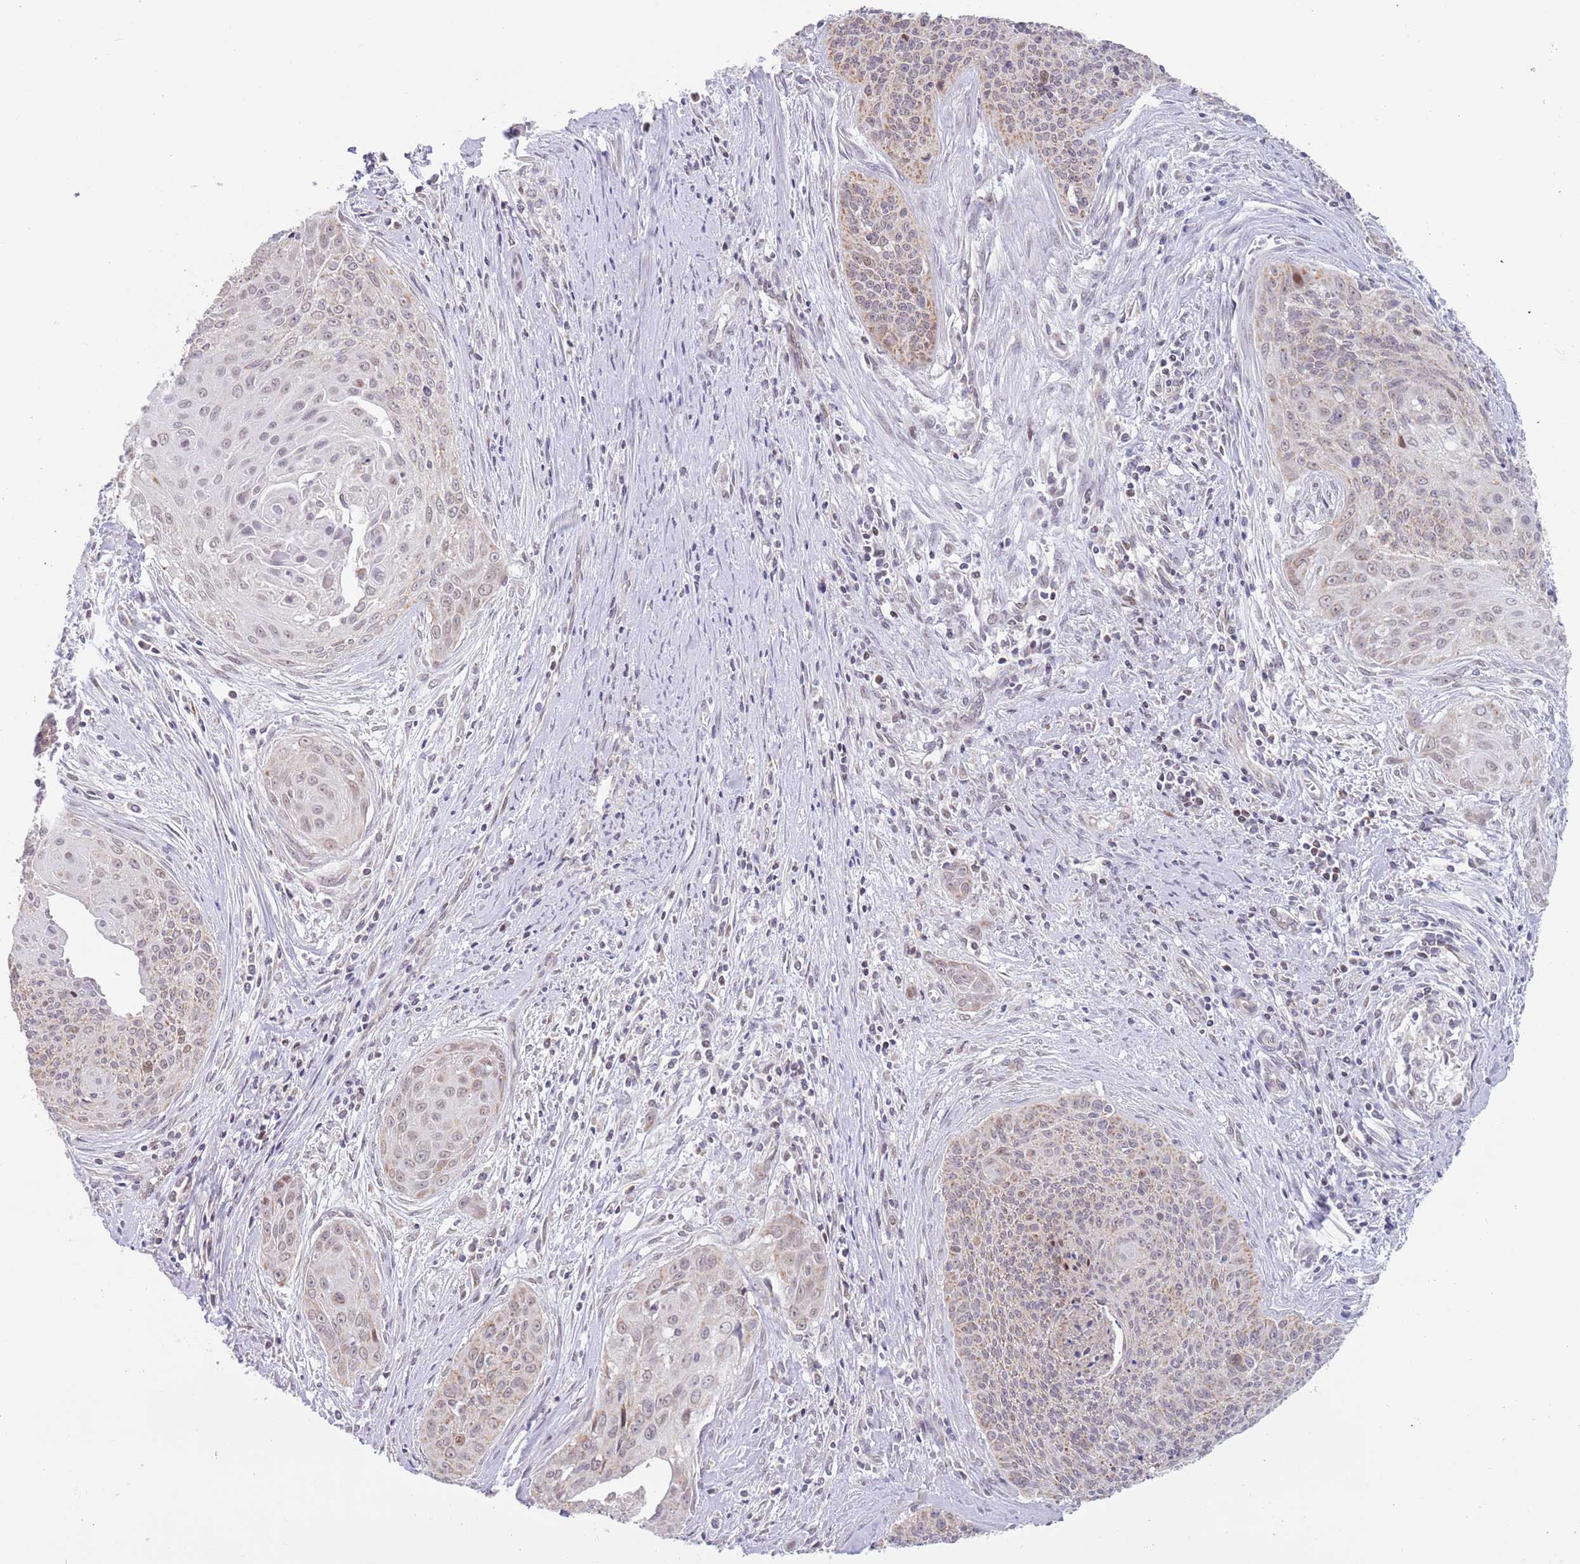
{"staining": {"intensity": "weak", "quantity": "<25%", "location": "cytoplasmic/membranous"}, "tissue": "cervical cancer", "cell_type": "Tumor cells", "image_type": "cancer", "snomed": [{"axis": "morphology", "description": "Squamous cell carcinoma, NOS"}, {"axis": "topography", "description": "Cervix"}], "caption": "IHC photomicrograph of neoplastic tissue: cervical squamous cell carcinoma stained with DAB shows no significant protein positivity in tumor cells.", "gene": "TIMM13", "patient": {"sex": "female", "age": 55}}